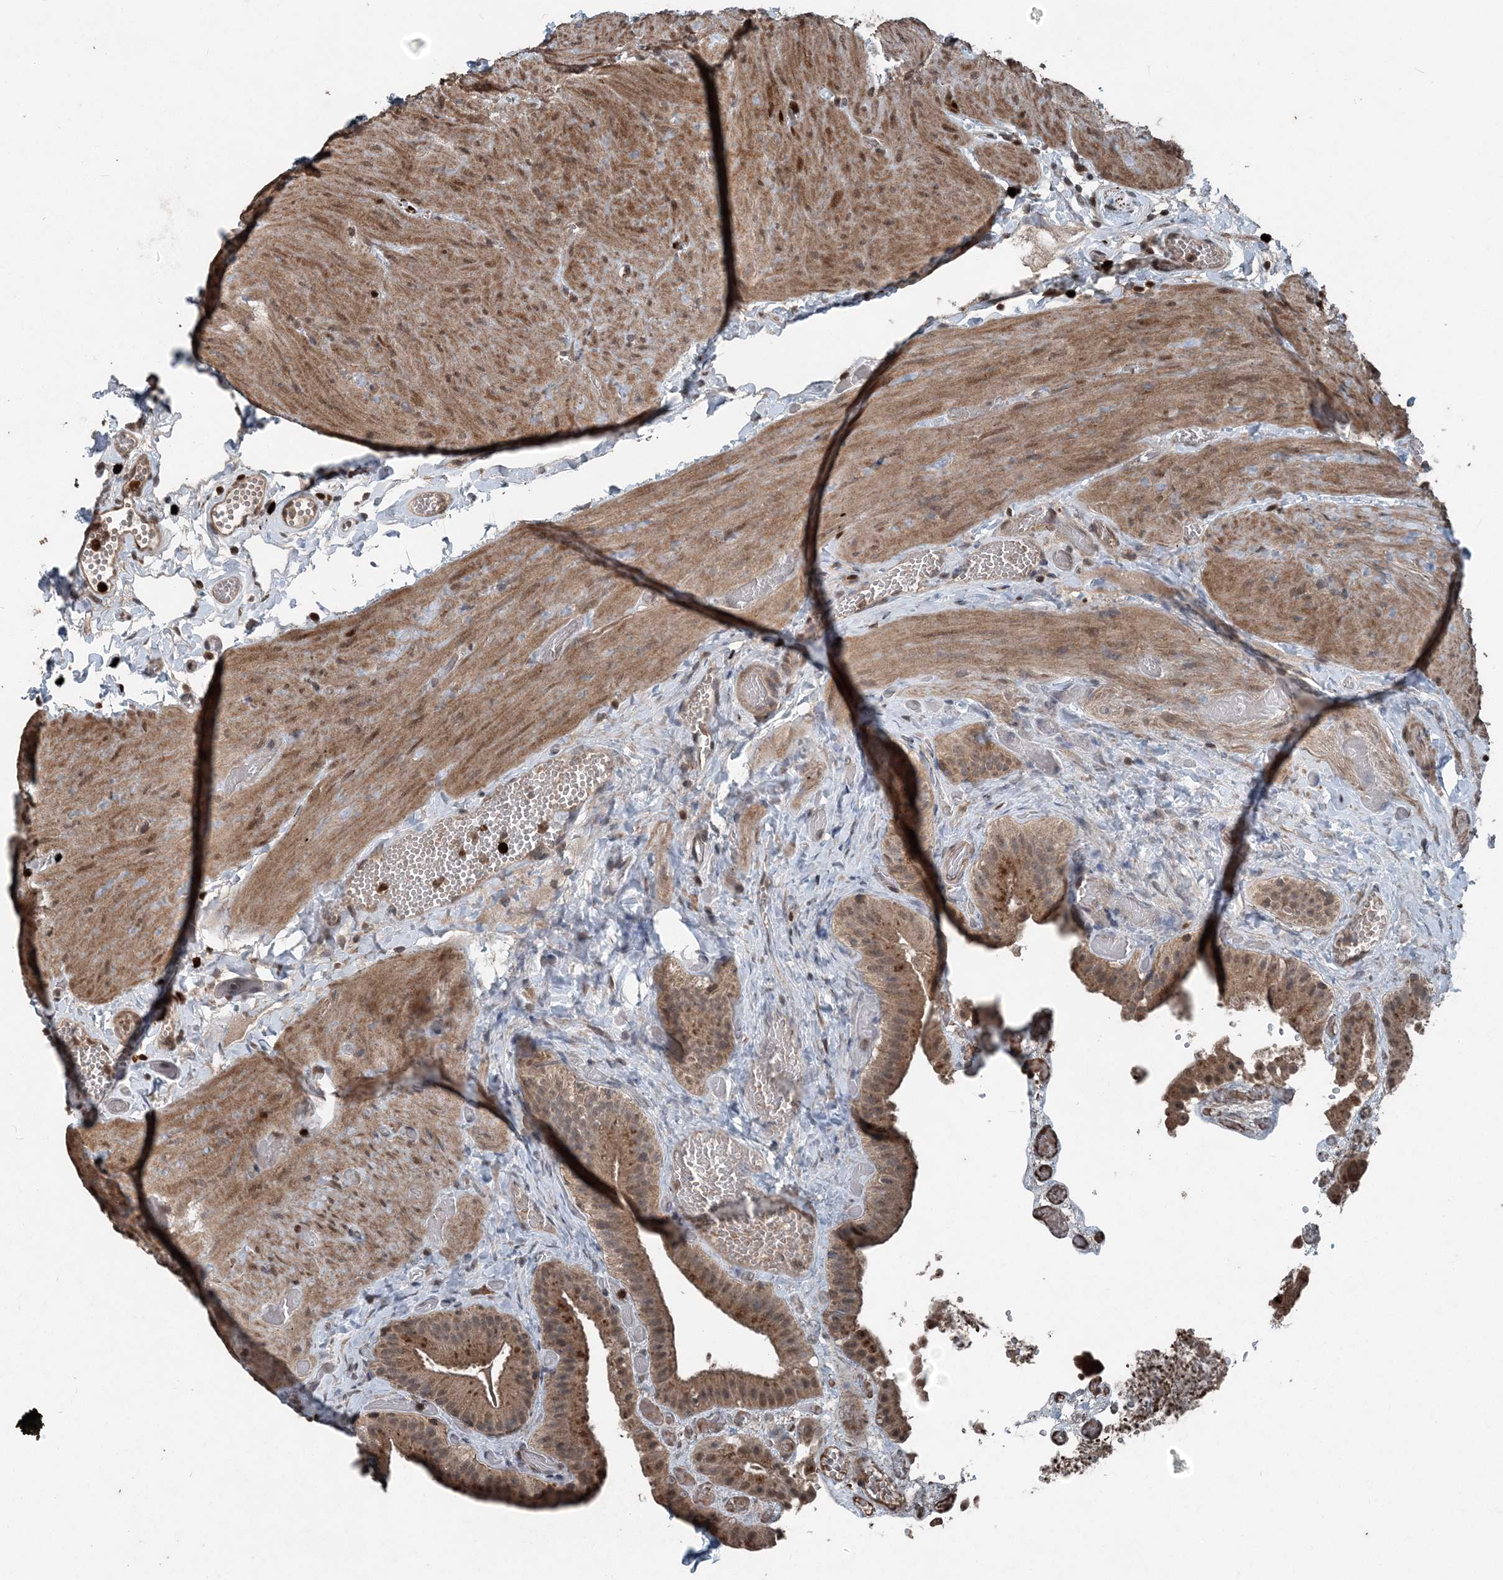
{"staining": {"intensity": "moderate", "quantity": ">75%", "location": "cytoplasmic/membranous,nuclear"}, "tissue": "gallbladder", "cell_type": "Glandular cells", "image_type": "normal", "snomed": [{"axis": "morphology", "description": "Normal tissue, NOS"}, {"axis": "topography", "description": "Gallbladder"}], "caption": "Immunohistochemical staining of unremarkable gallbladder shows moderate cytoplasmic/membranous,nuclear protein expression in approximately >75% of glandular cells. (Brightfield microscopy of DAB IHC at high magnification).", "gene": "CFL1", "patient": {"sex": "female", "age": 64}}